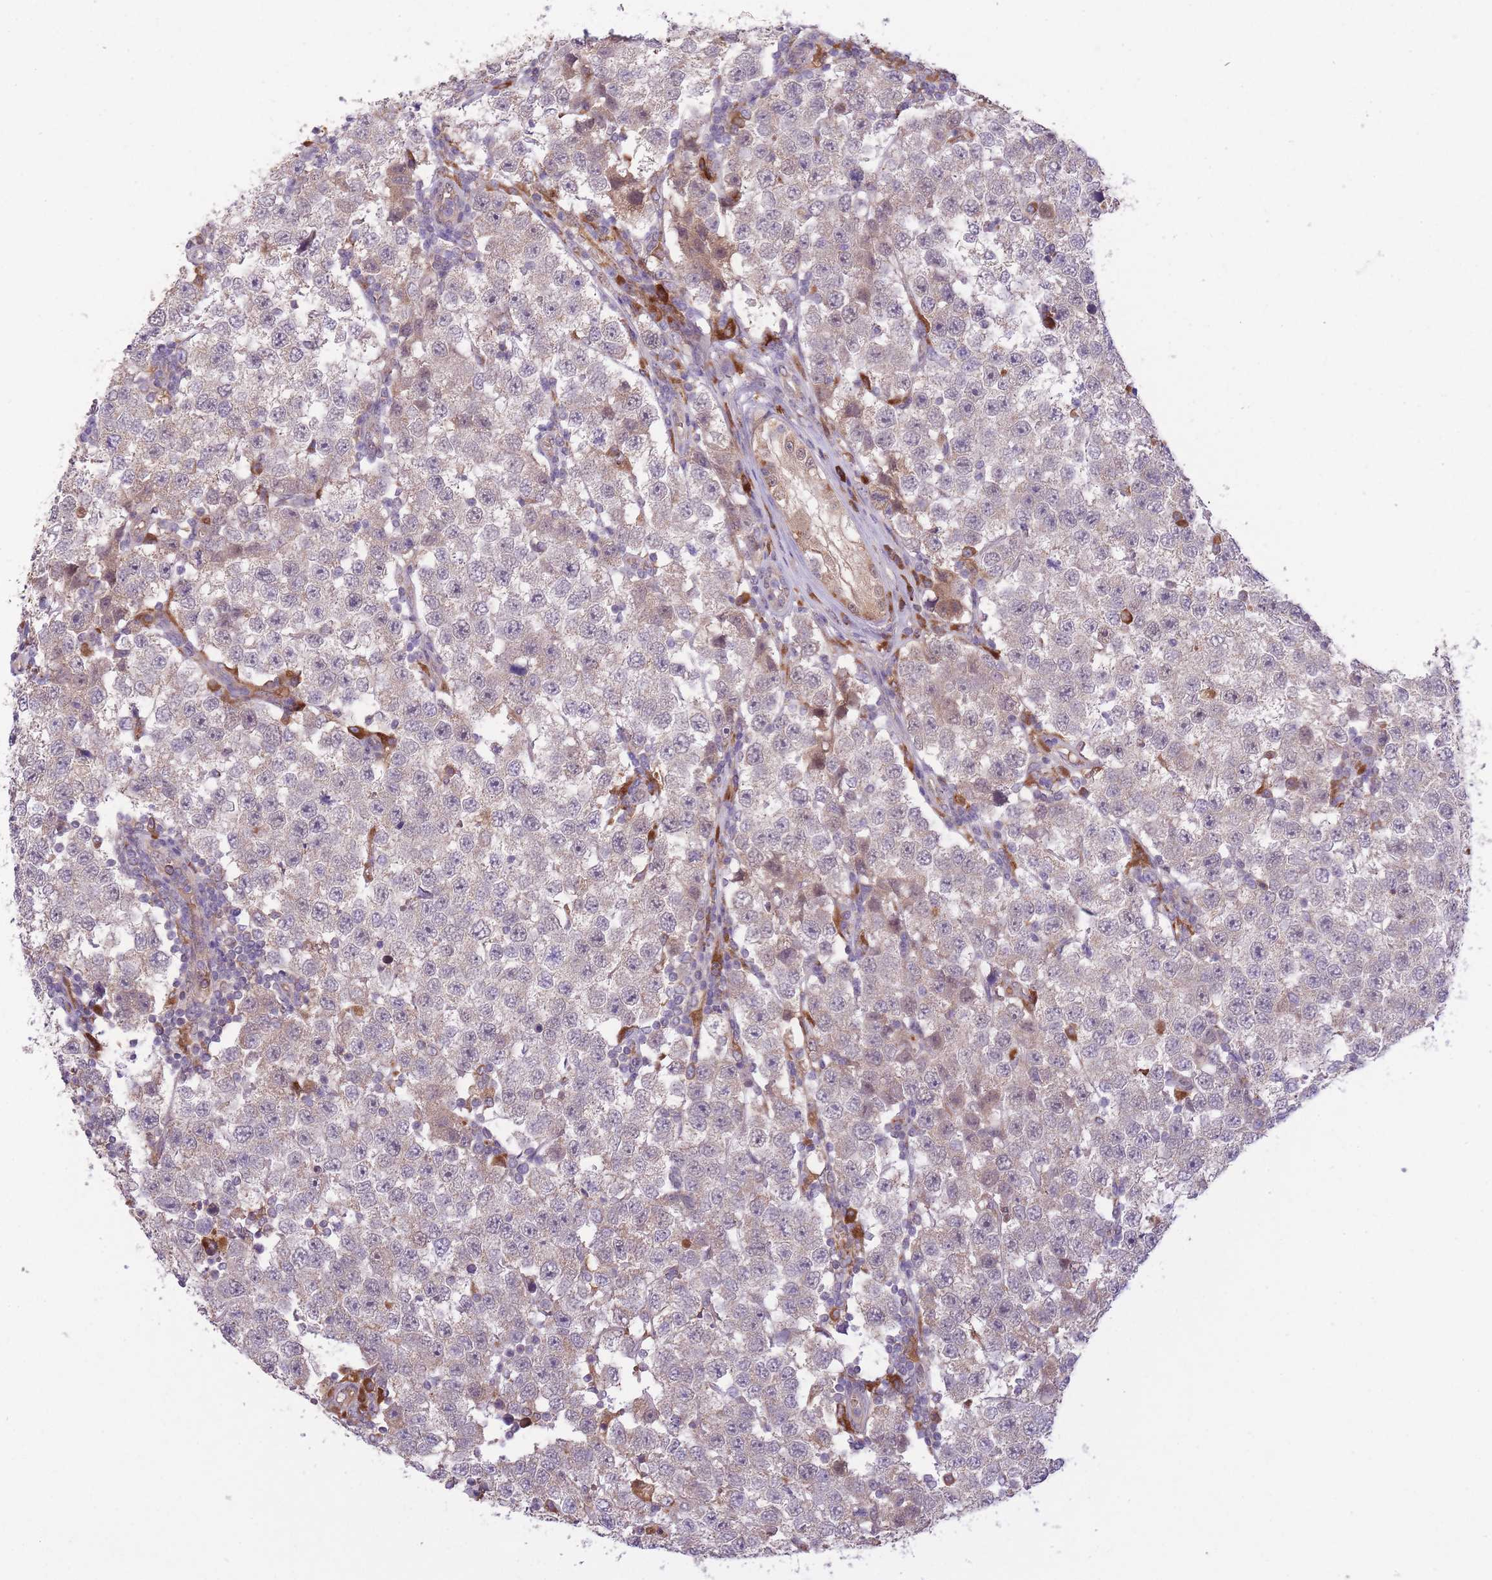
{"staining": {"intensity": "negative", "quantity": "none", "location": "none"}, "tissue": "testis cancer", "cell_type": "Tumor cells", "image_type": "cancer", "snomed": [{"axis": "morphology", "description": "Seminoma, NOS"}, {"axis": "topography", "description": "Testis"}], "caption": "This is an IHC image of seminoma (testis). There is no expression in tumor cells.", "gene": "POLR3F", "patient": {"sex": "male", "age": 34}}